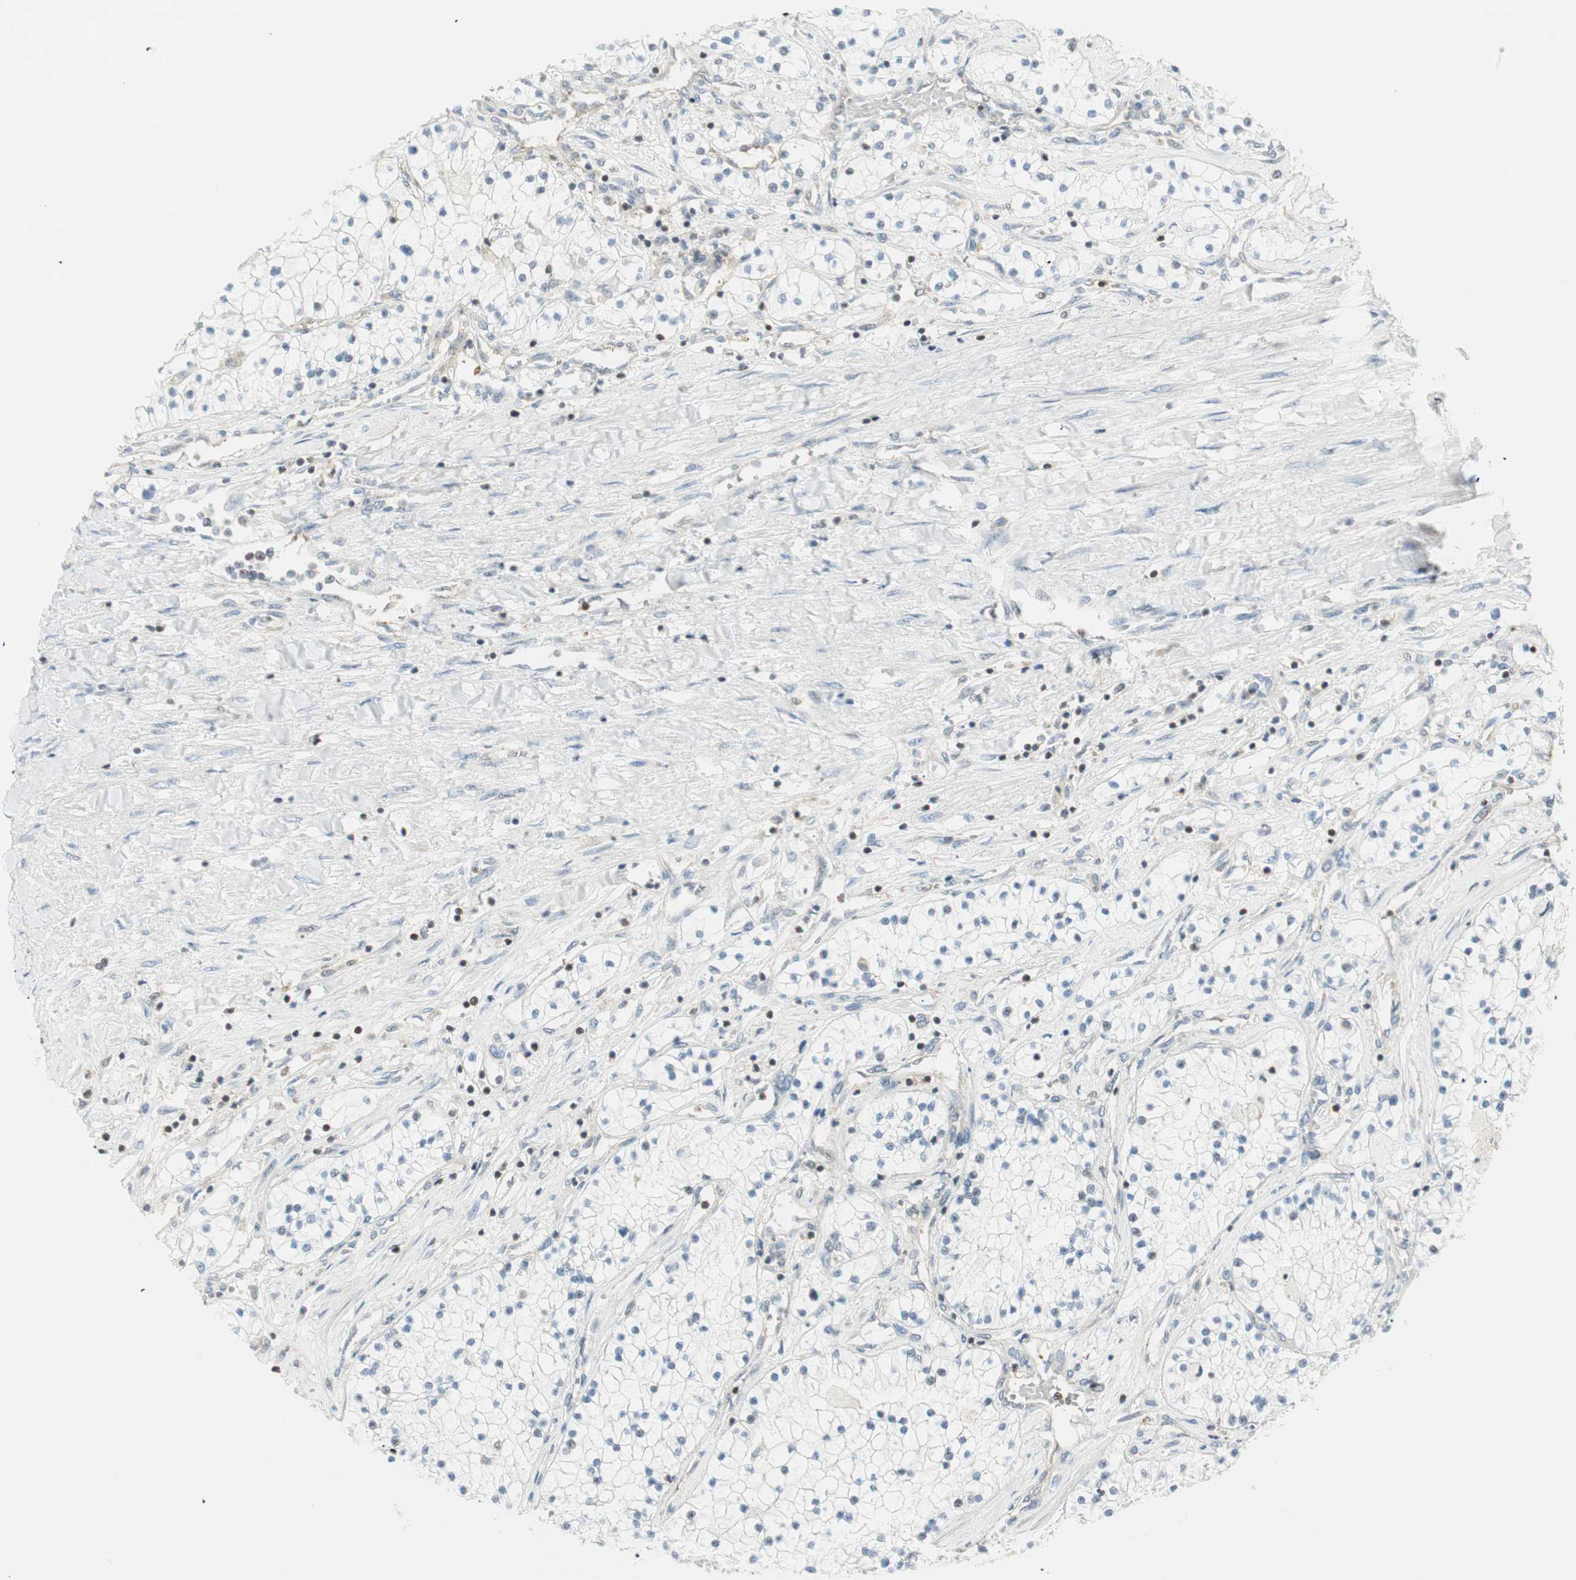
{"staining": {"intensity": "negative", "quantity": "none", "location": "none"}, "tissue": "renal cancer", "cell_type": "Tumor cells", "image_type": "cancer", "snomed": [{"axis": "morphology", "description": "Adenocarcinoma, NOS"}, {"axis": "topography", "description": "Kidney"}], "caption": "Protein analysis of adenocarcinoma (renal) displays no significant positivity in tumor cells. (DAB IHC visualized using brightfield microscopy, high magnification).", "gene": "PPP1CA", "patient": {"sex": "male", "age": 68}}